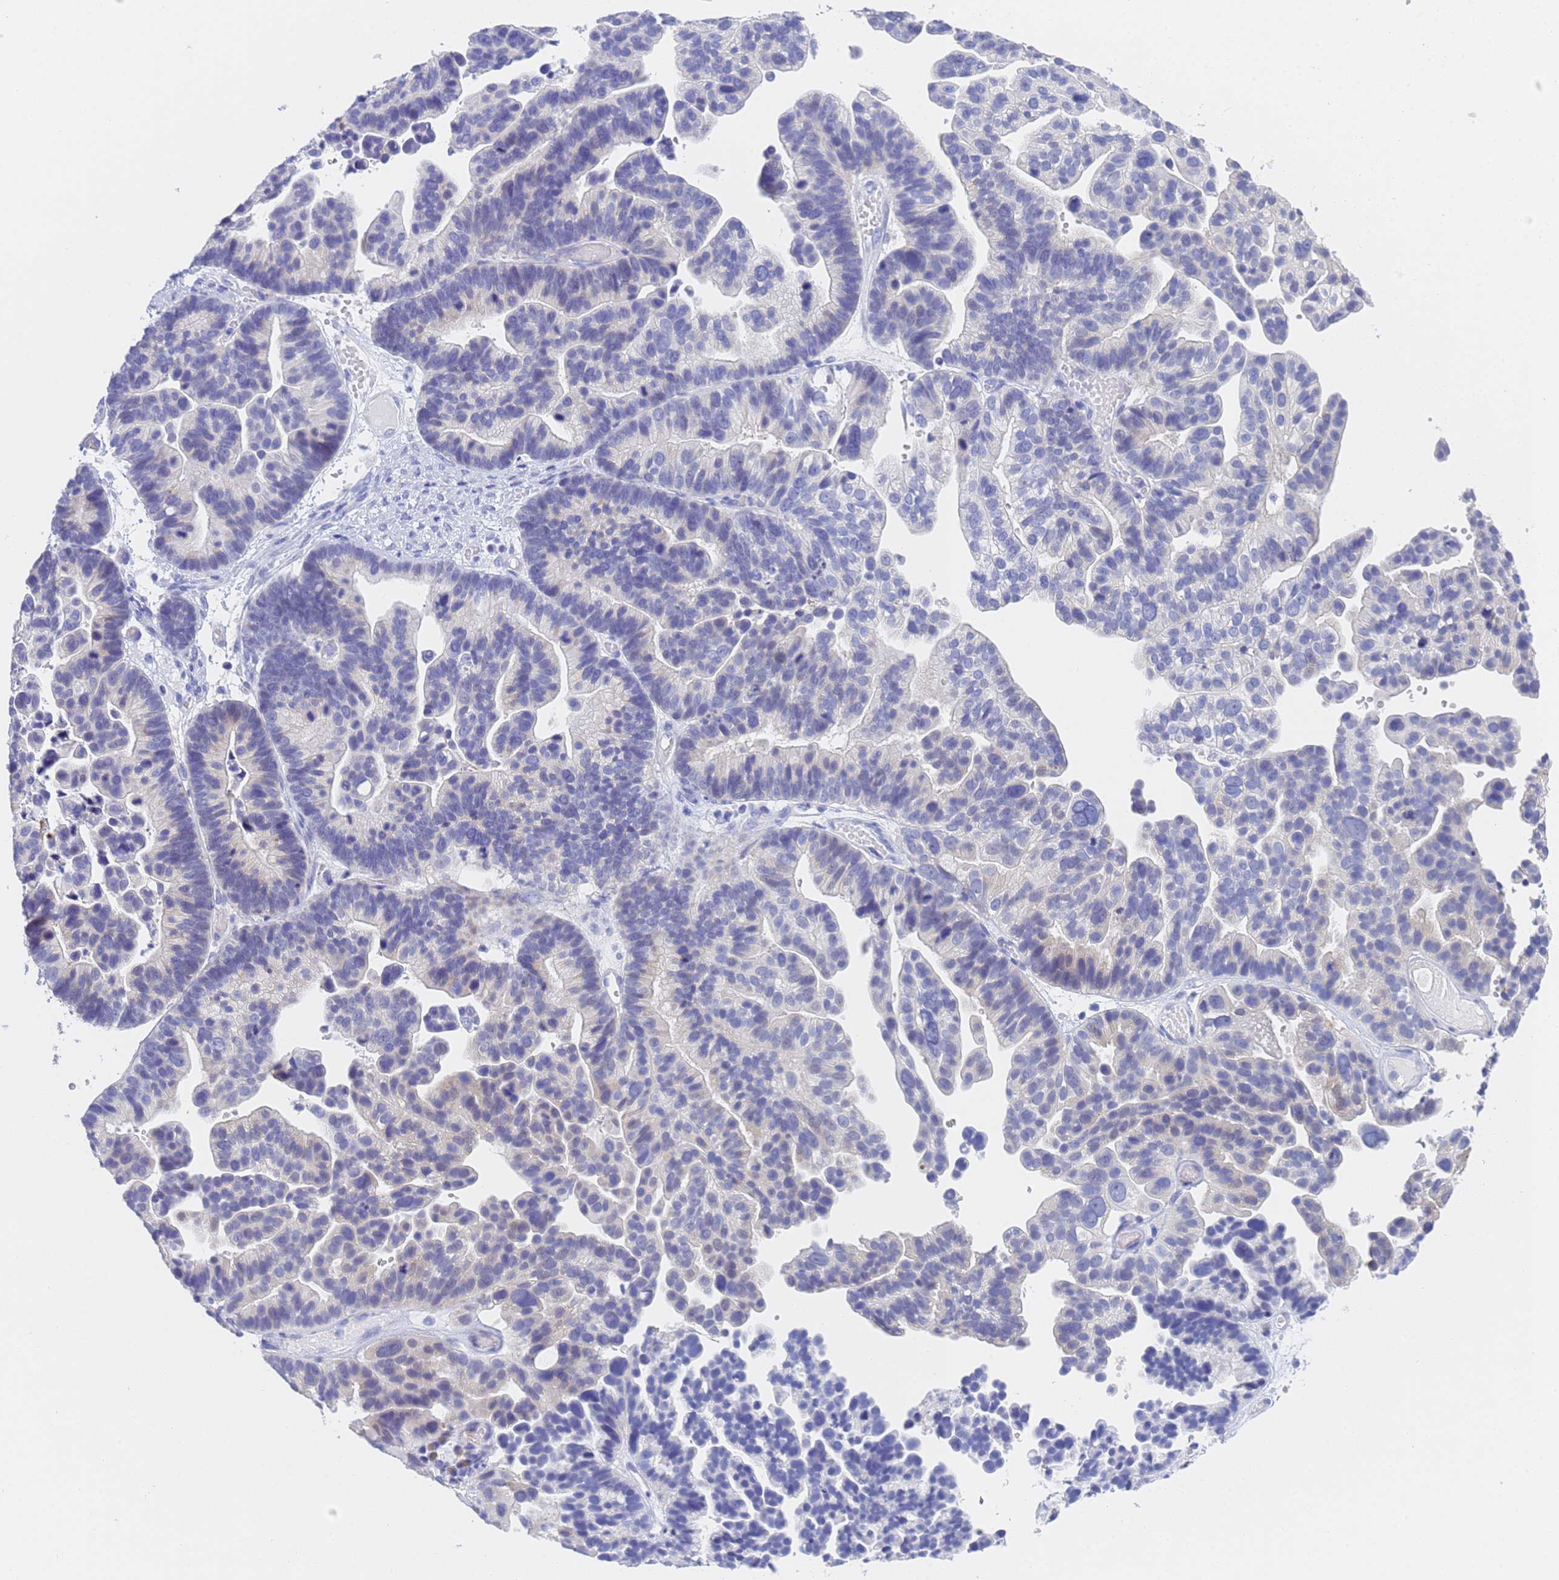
{"staining": {"intensity": "negative", "quantity": "none", "location": "none"}, "tissue": "ovarian cancer", "cell_type": "Tumor cells", "image_type": "cancer", "snomed": [{"axis": "morphology", "description": "Cystadenocarcinoma, serous, NOS"}, {"axis": "topography", "description": "Ovary"}], "caption": "Photomicrograph shows no protein staining in tumor cells of ovarian cancer tissue.", "gene": "STATH", "patient": {"sex": "female", "age": 56}}